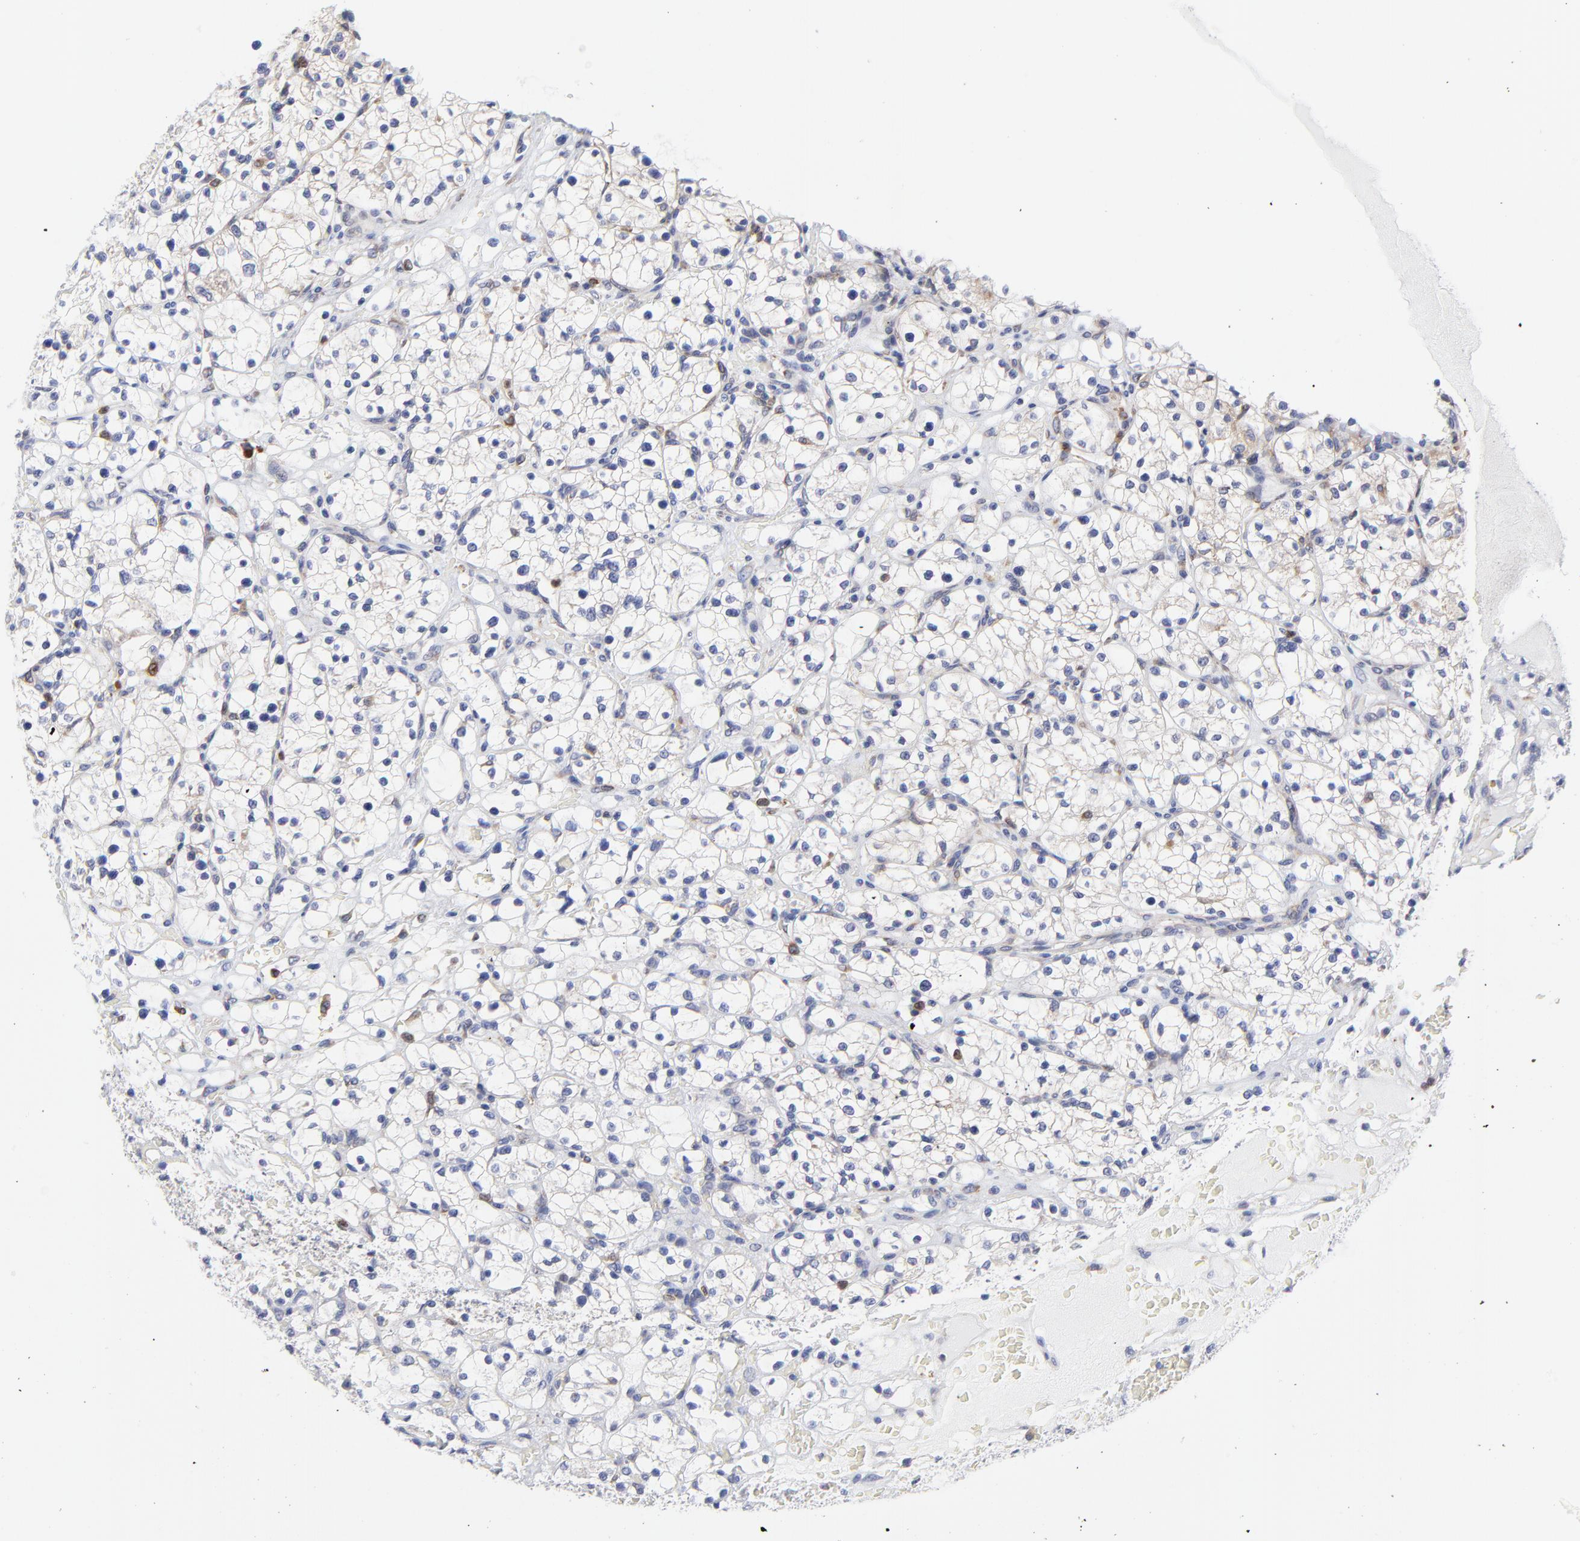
{"staining": {"intensity": "negative", "quantity": "none", "location": "none"}, "tissue": "renal cancer", "cell_type": "Tumor cells", "image_type": "cancer", "snomed": [{"axis": "morphology", "description": "Adenocarcinoma, NOS"}, {"axis": "topography", "description": "Kidney"}], "caption": "Immunohistochemical staining of renal cancer reveals no significant positivity in tumor cells.", "gene": "MOSPD2", "patient": {"sex": "female", "age": 60}}